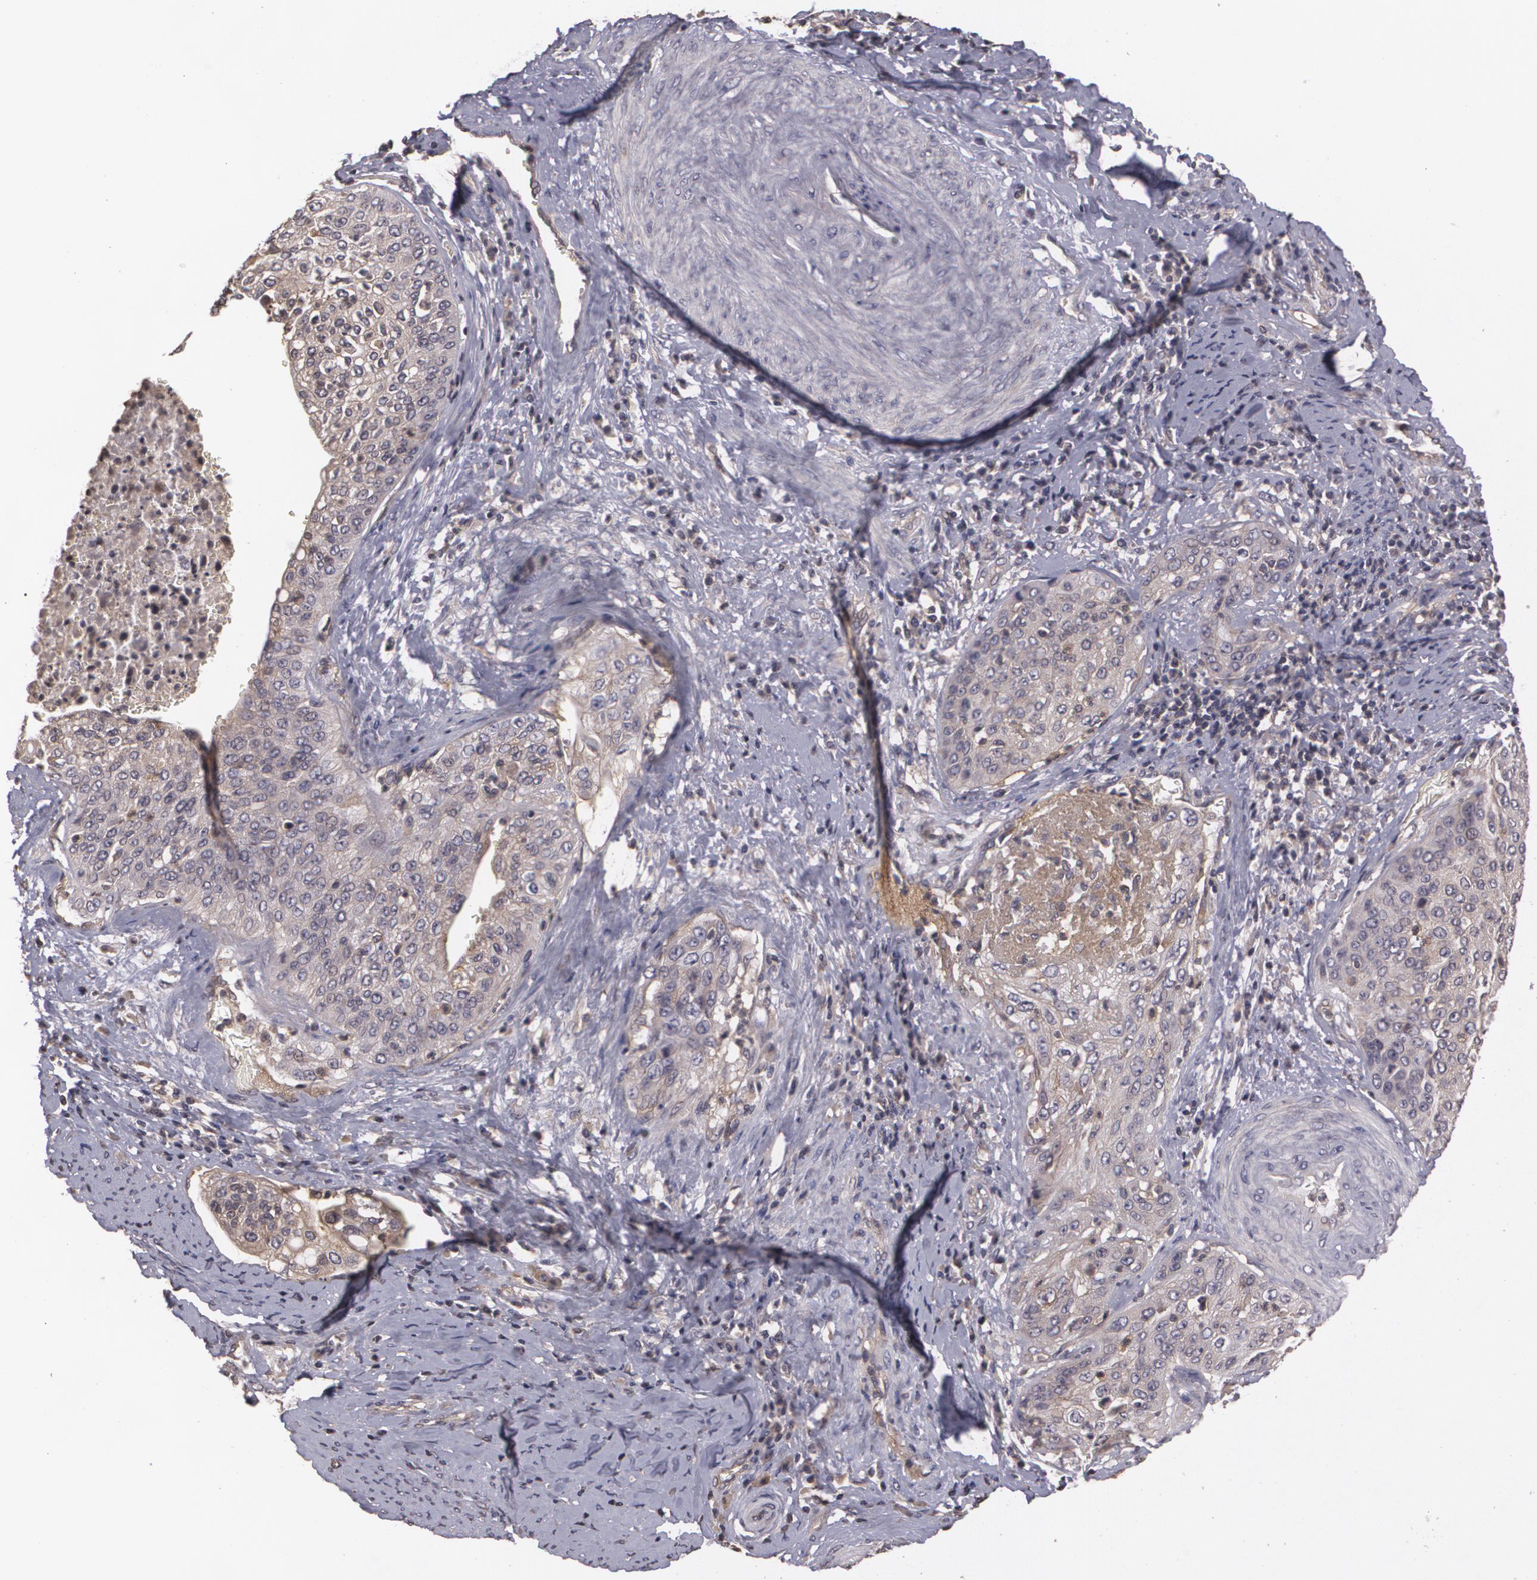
{"staining": {"intensity": "weak", "quantity": ">75%", "location": "cytoplasmic/membranous"}, "tissue": "cervical cancer", "cell_type": "Tumor cells", "image_type": "cancer", "snomed": [{"axis": "morphology", "description": "Squamous cell carcinoma, NOS"}, {"axis": "topography", "description": "Cervix"}], "caption": "Protein analysis of squamous cell carcinoma (cervical) tissue displays weak cytoplasmic/membranous expression in about >75% of tumor cells.", "gene": "HRAS", "patient": {"sex": "female", "age": 41}}